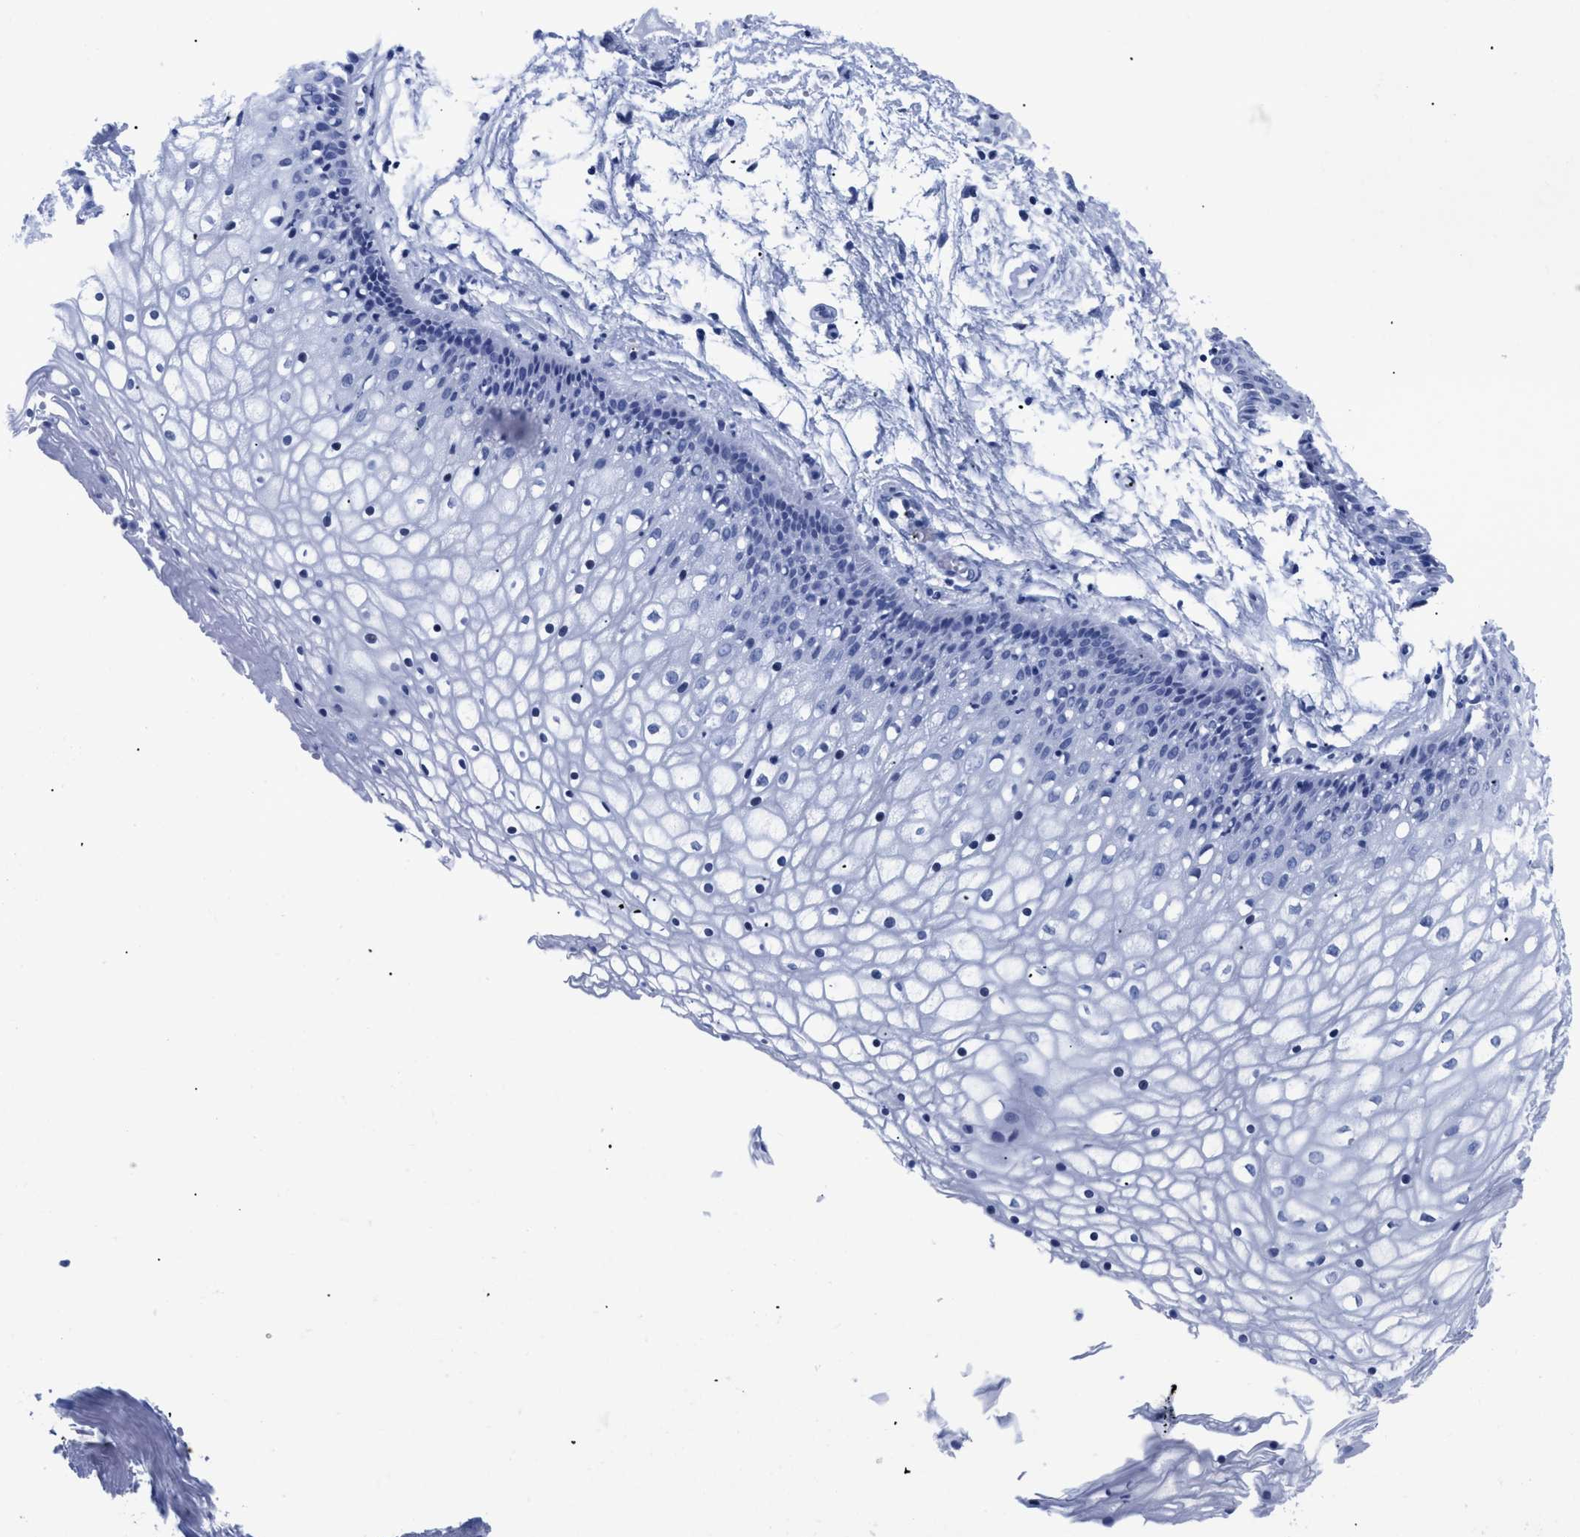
{"staining": {"intensity": "negative", "quantity": "none", "location": "none"}, "tissue": "vagina", "cell_type": "Squamous epithelial cells", "image_type": "normal", "snomed": [{"axis": "morphology", "description": "Normal tissue, NOS"}, {"axis": "topography", "description": "Vagina"}], "caption": "IHC micrograph of normal human vagina stained for a protein (brown), which demonstrates no staining in squamous epithelial cells.", "gene": "TREML1", "patient": {"sex": "female", "age": 34}}